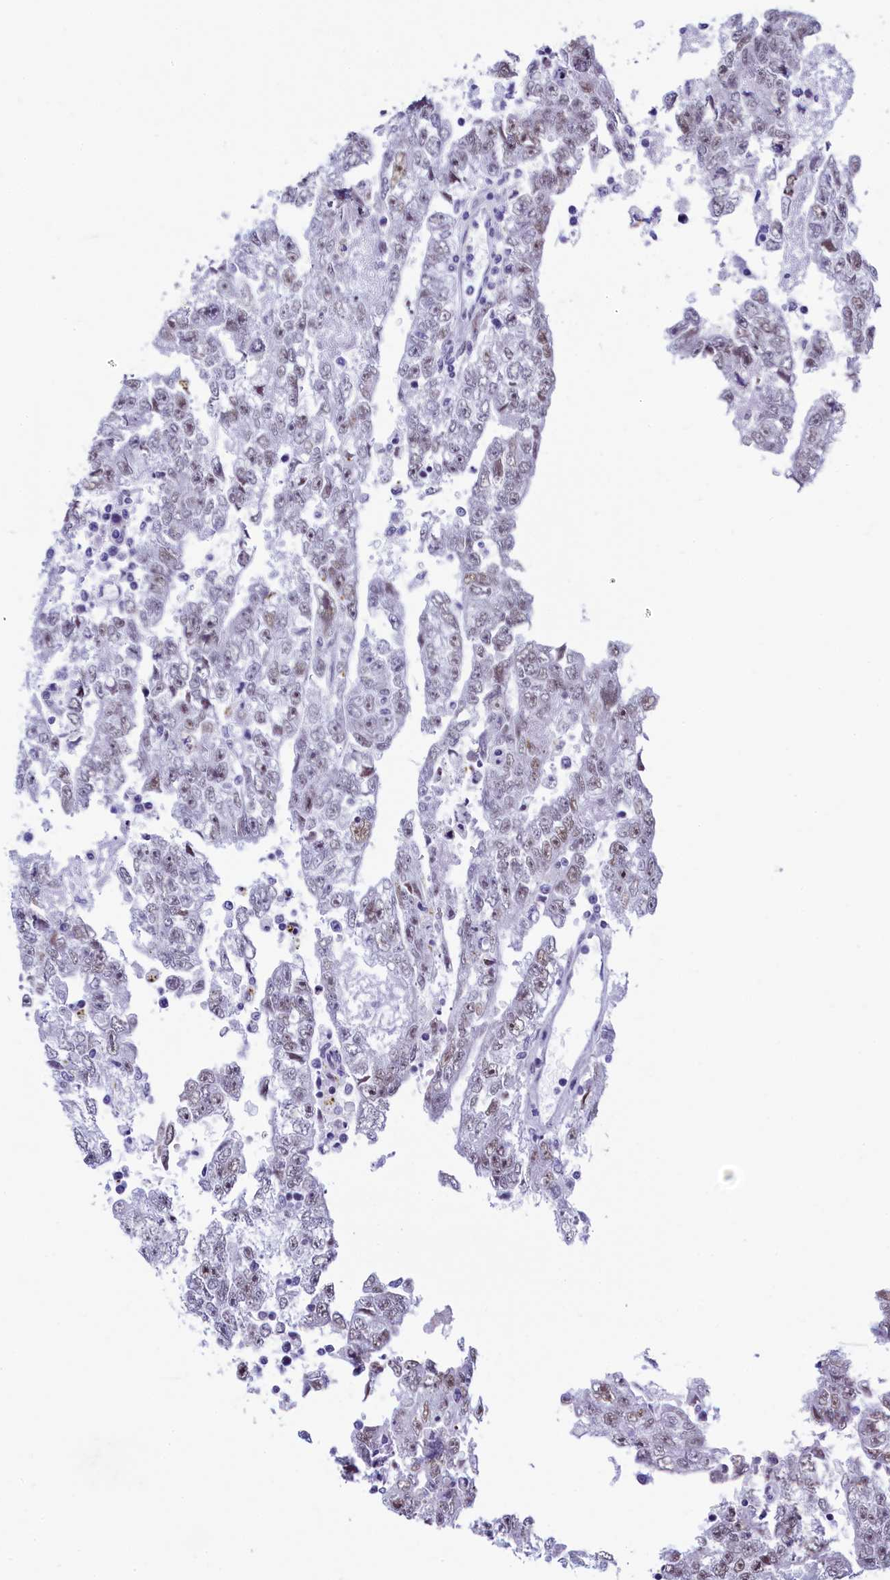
{"staining": {"intensity": "weak", "quantity": "<25%", "location": "nuclear"}, "tissue": "testis cancer", "cell_type": "Tumor cells", "image_type": "cancer", "snomed": [{"axis": "morphology", "description": "Carcinoma, Embryonal, NOS"}, {"axis": "topography", "description": "Testis"}], "caption": "A high-resolution micrograph shows immunohistochemistry staining of testis cancer (embryonal carcinoma), which reveals no significant staining in tumor cells.", "gene": "SUGP2", "patient": {"sex": "male", "age": 25}}